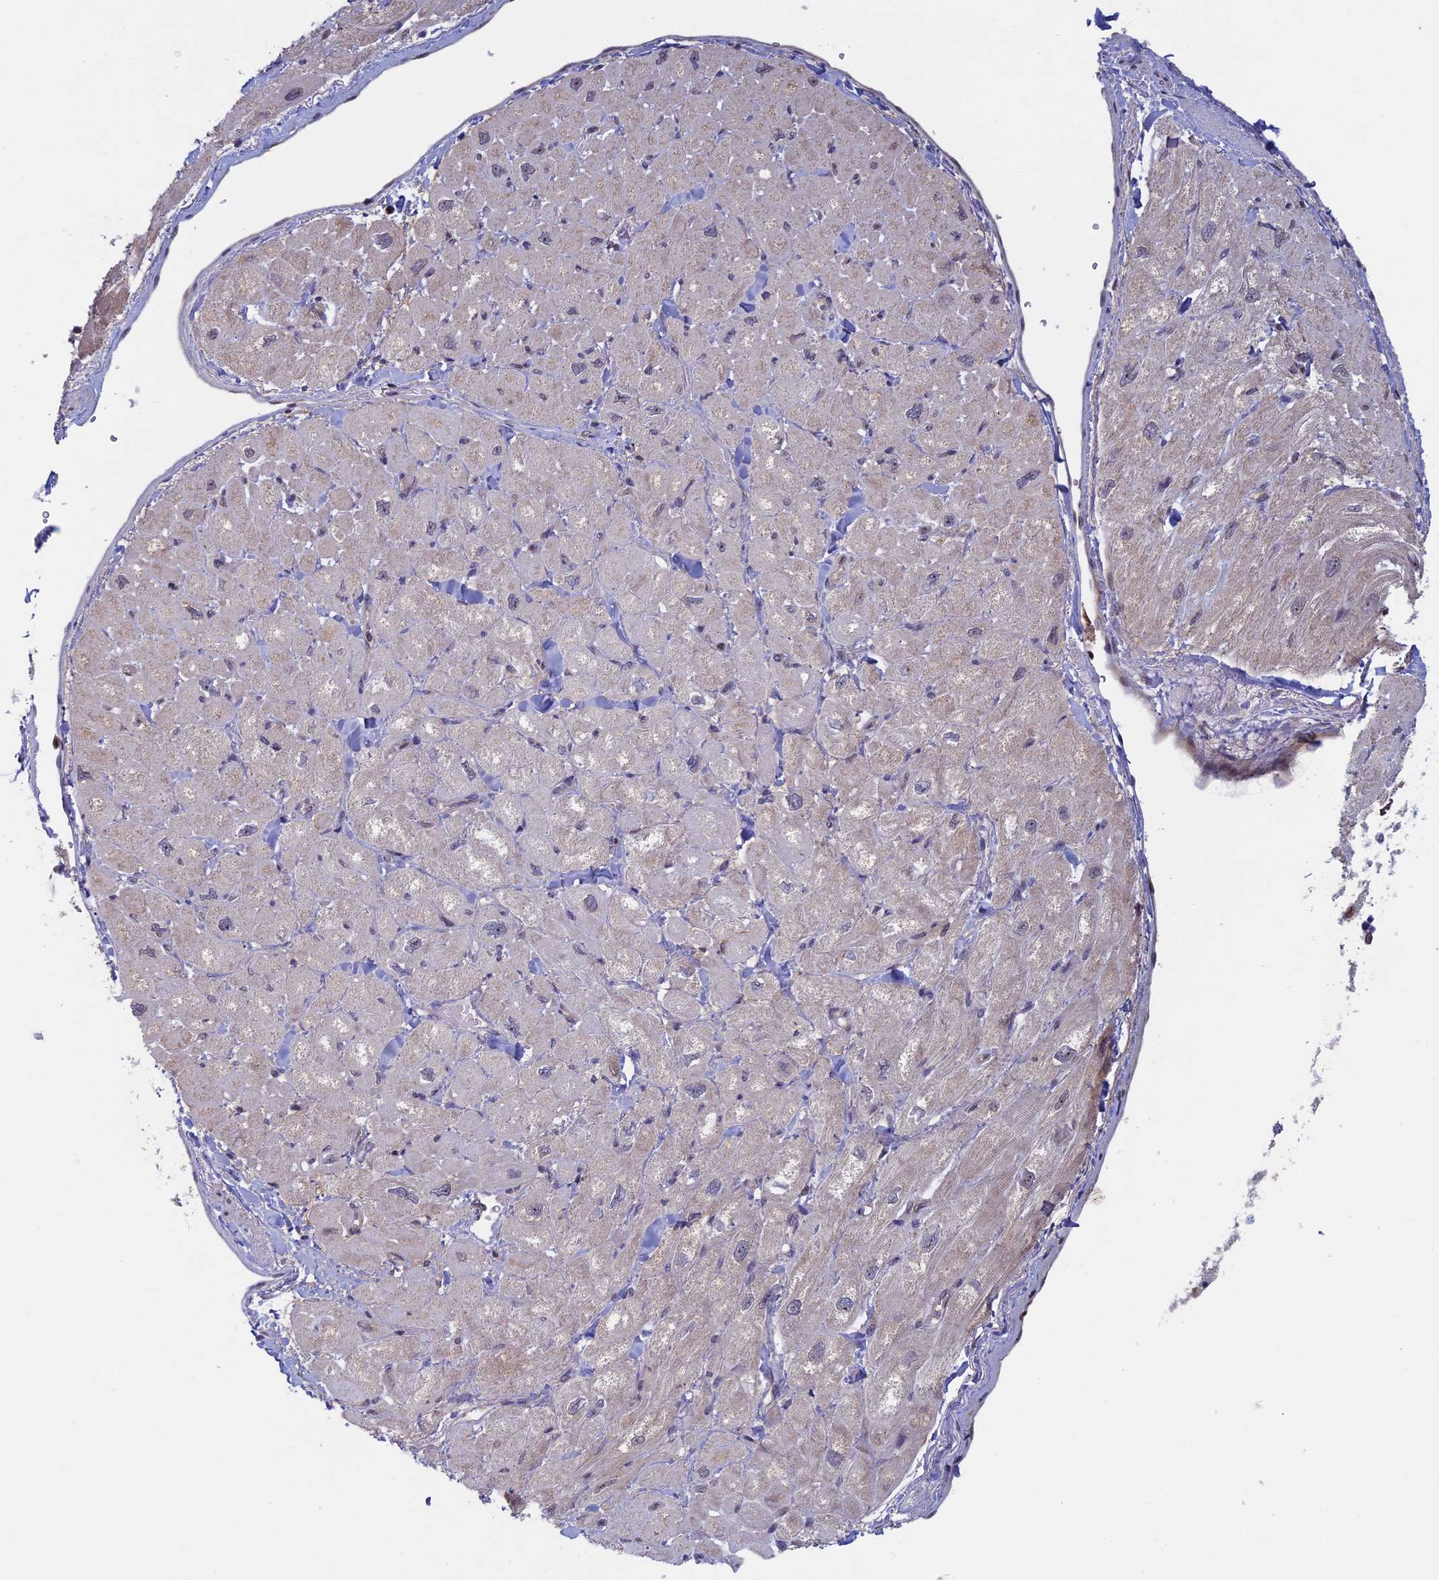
{"staining": {"intensity": "moderate", "quantity": "25%-75%", "location": "nuclear"}, "tissue": "heart muscle", "cell_type": "Cardiomyocytes", "image_type": "normal", "snomed": [{"axis": "morphology", "description": "Normal tissue, NOS"}, {"axis": "topography", "description": "Heart"}], "caption": "There is medium levels of moderate nuclear positivity in cardiomyocytes of unremarkable heart muscle, as demonstrated by immunohistochemical staining (brown color).", "gene": "SPIRE1", "patient": {"sex": "male", "age": 65}}